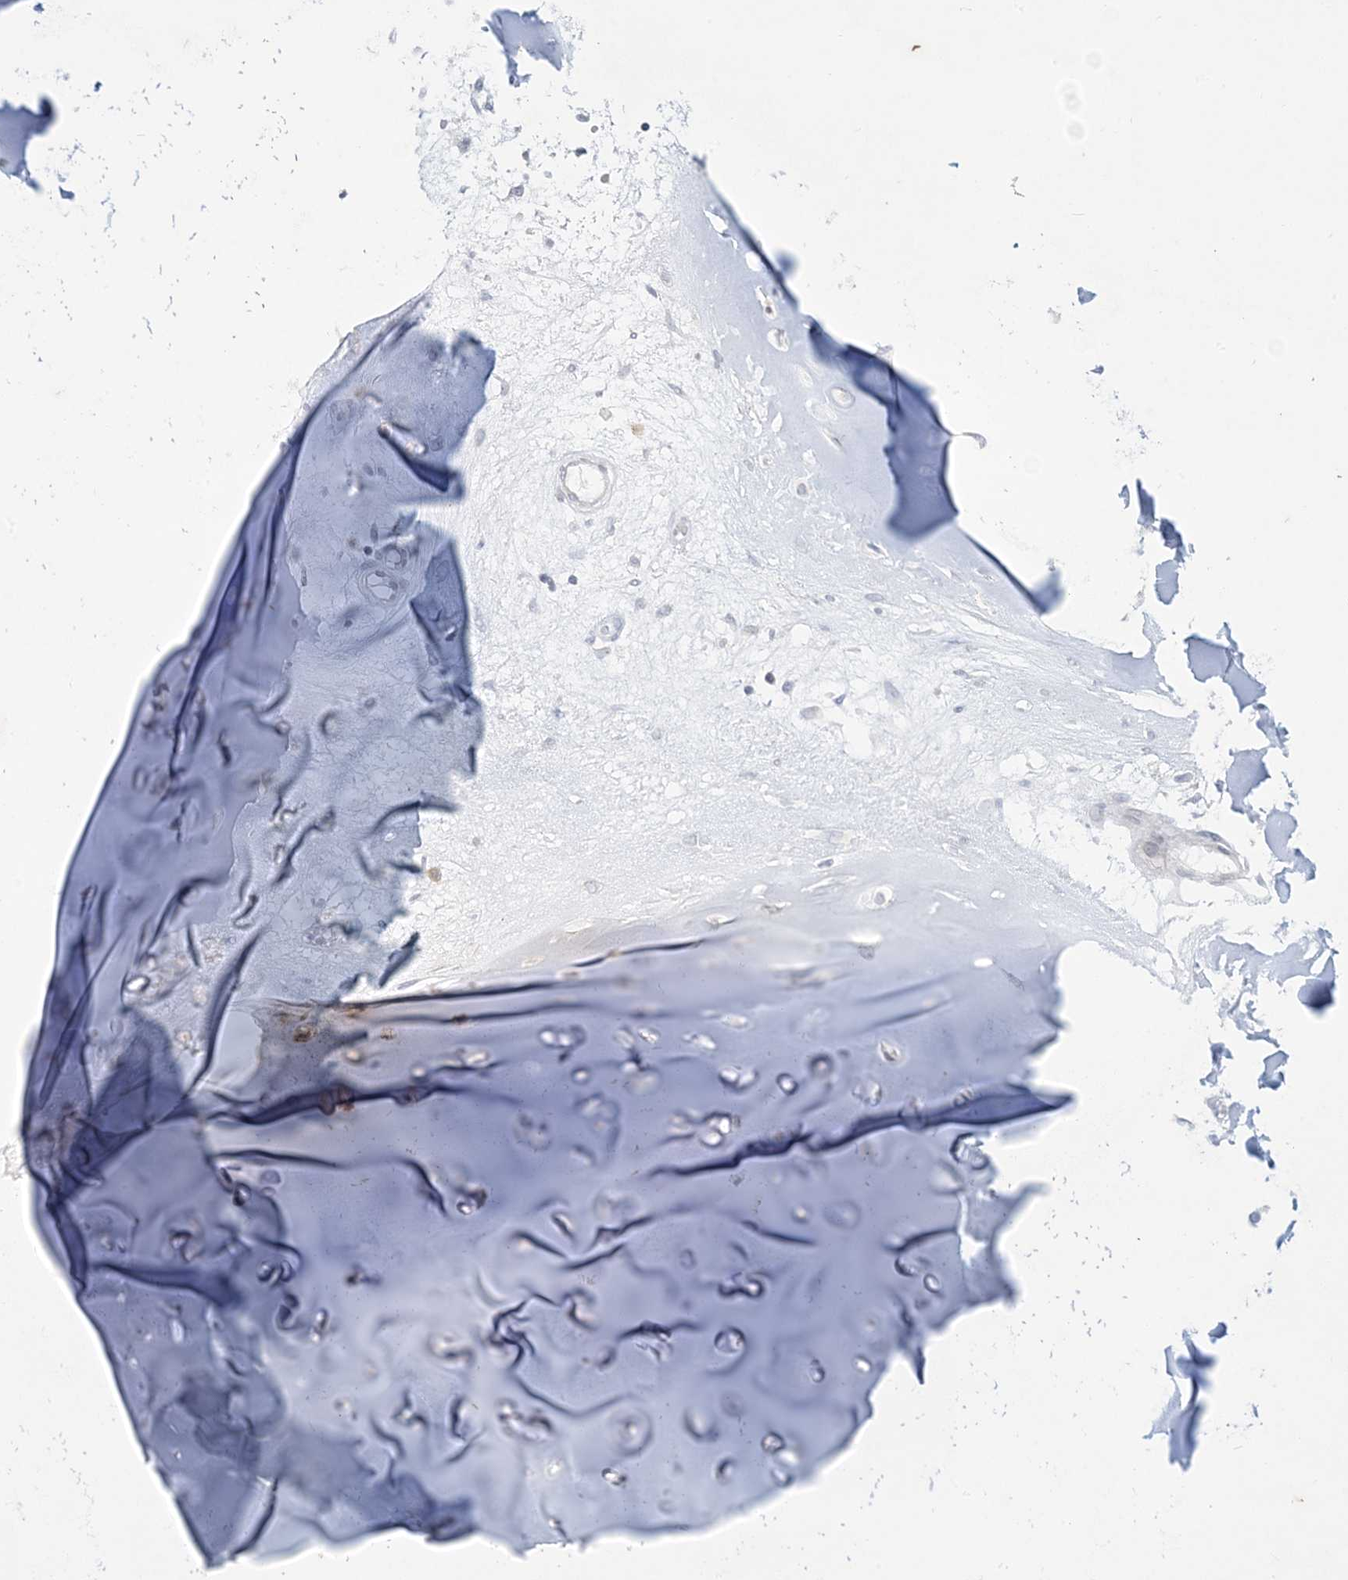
{"staining": {"intensity": "negative", "quantity": "none", "location": "none"}, "tissue": "adipose tissue", "cell_type": "Adipocytes", "image_type": "normal", "snomed": [{"axis": "morphology", "description": "Normal tissue, NOS"}, {"axis": "morphology", "description": "Basal cell carcinoma"}, {"axis": "topography", "description": "Cartilage tissue"}, {"axis": "topography", "description": "Nasopharynx"}, {"axis": "topography", "description": "Oral tissue"}], "caption": "Human adipose tissue stained for a protein using immunohistochemistry (IHC) demonstrates no staining in adipocytes.", "gene": "KIF3A", "patient": {"sex": "female", "age": 77}}